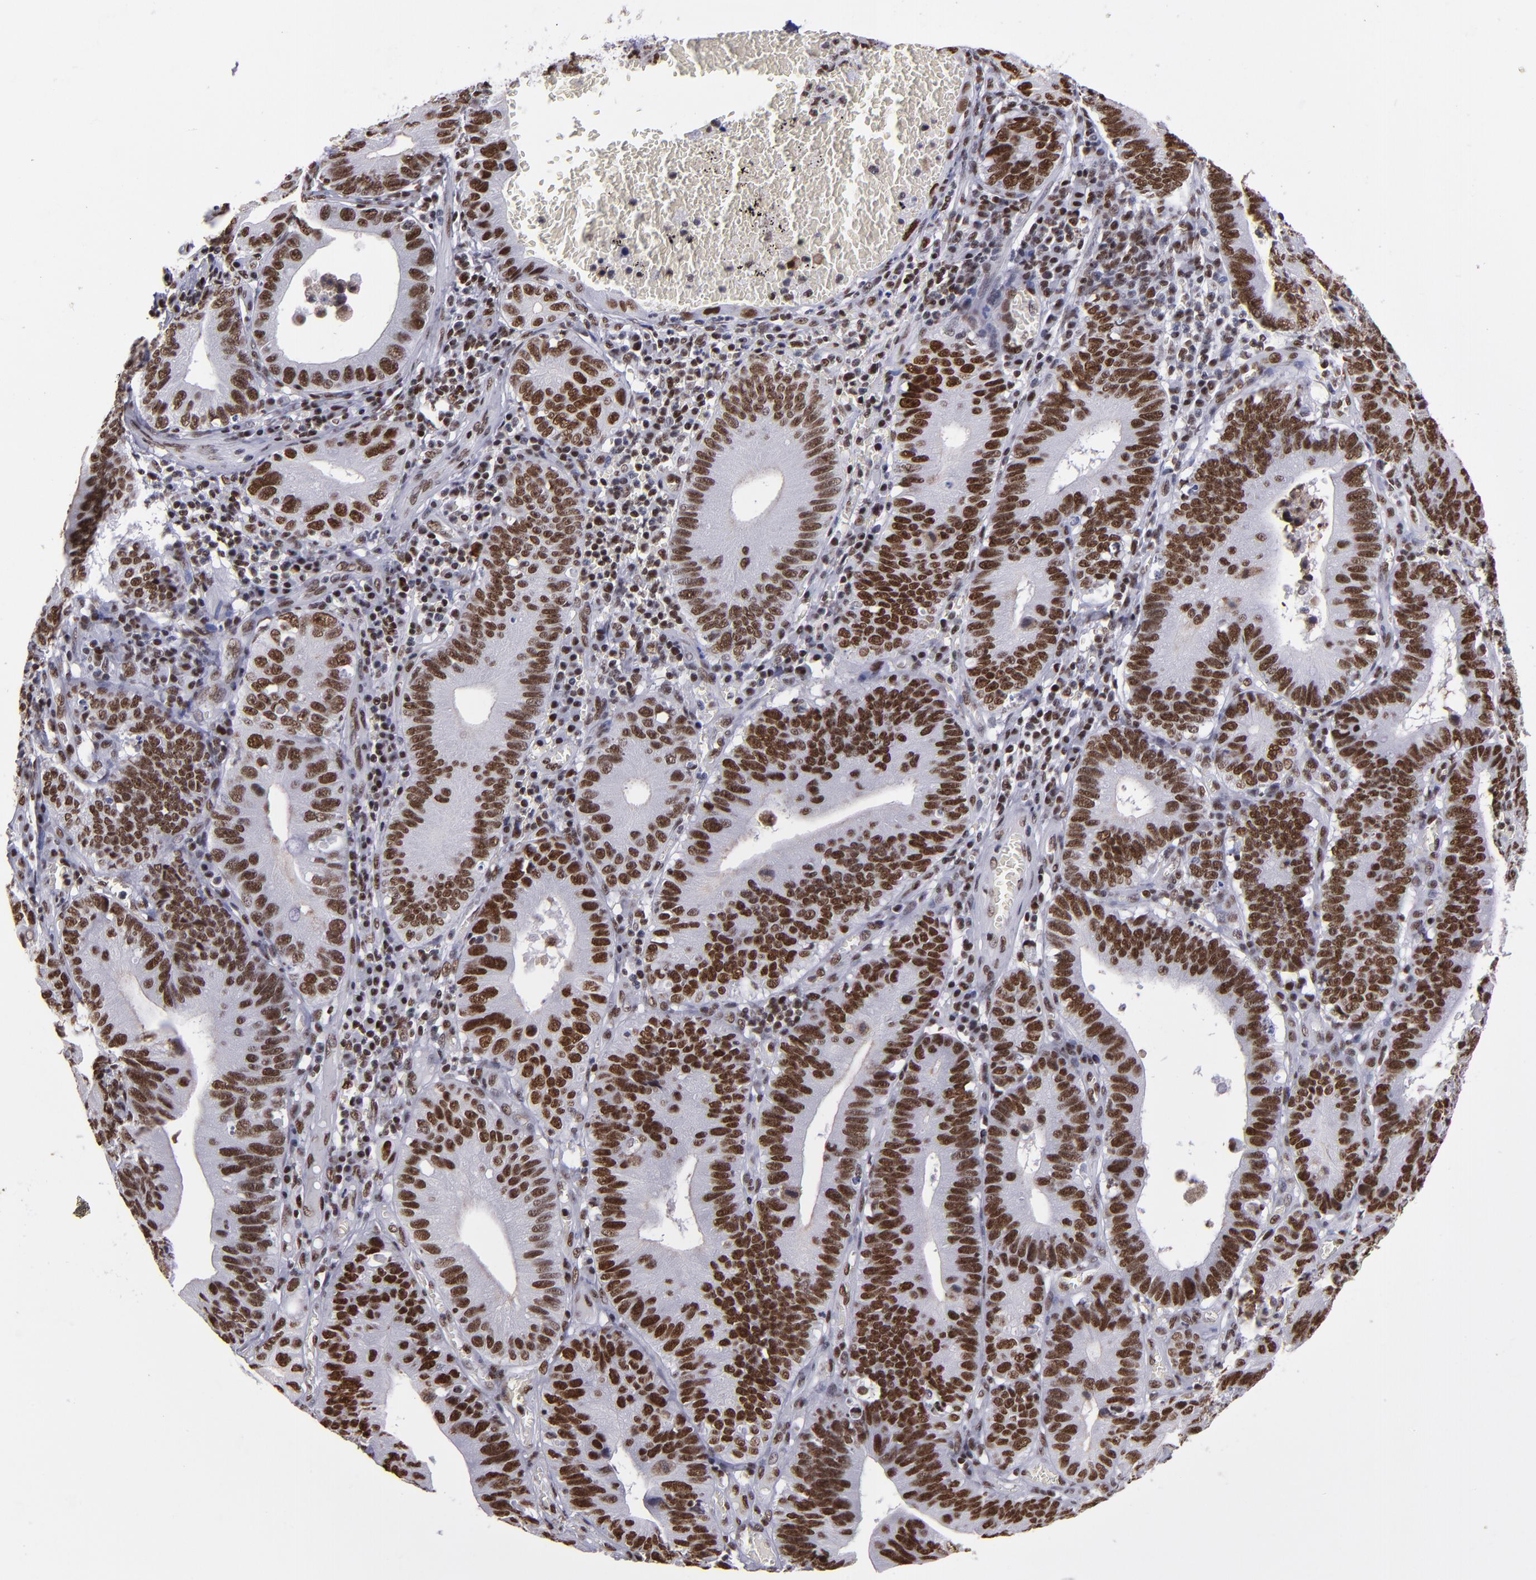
{"staining": {"intensity": "strong", "quantity": ">75%", "location": "nuclear"}, "tissue": "stomach cancer", "cell_type": "Tumor cells", "image_type": "cancer", "snomed": [{"axis": "morphology", "description": "Adenocarcinoma, NOS"}, {"axis": "topography", "description": "Stomach"}, {"axis": "topography", "description": "Gastric cardia"}], "caption": "The immunohistochemical stain labels strong nuclear expression in tumor cells of stomach cancer (adenocarcinoma) tissue.", "gene": "TERF2", "patient": {"sex": "male", "age": 59}}